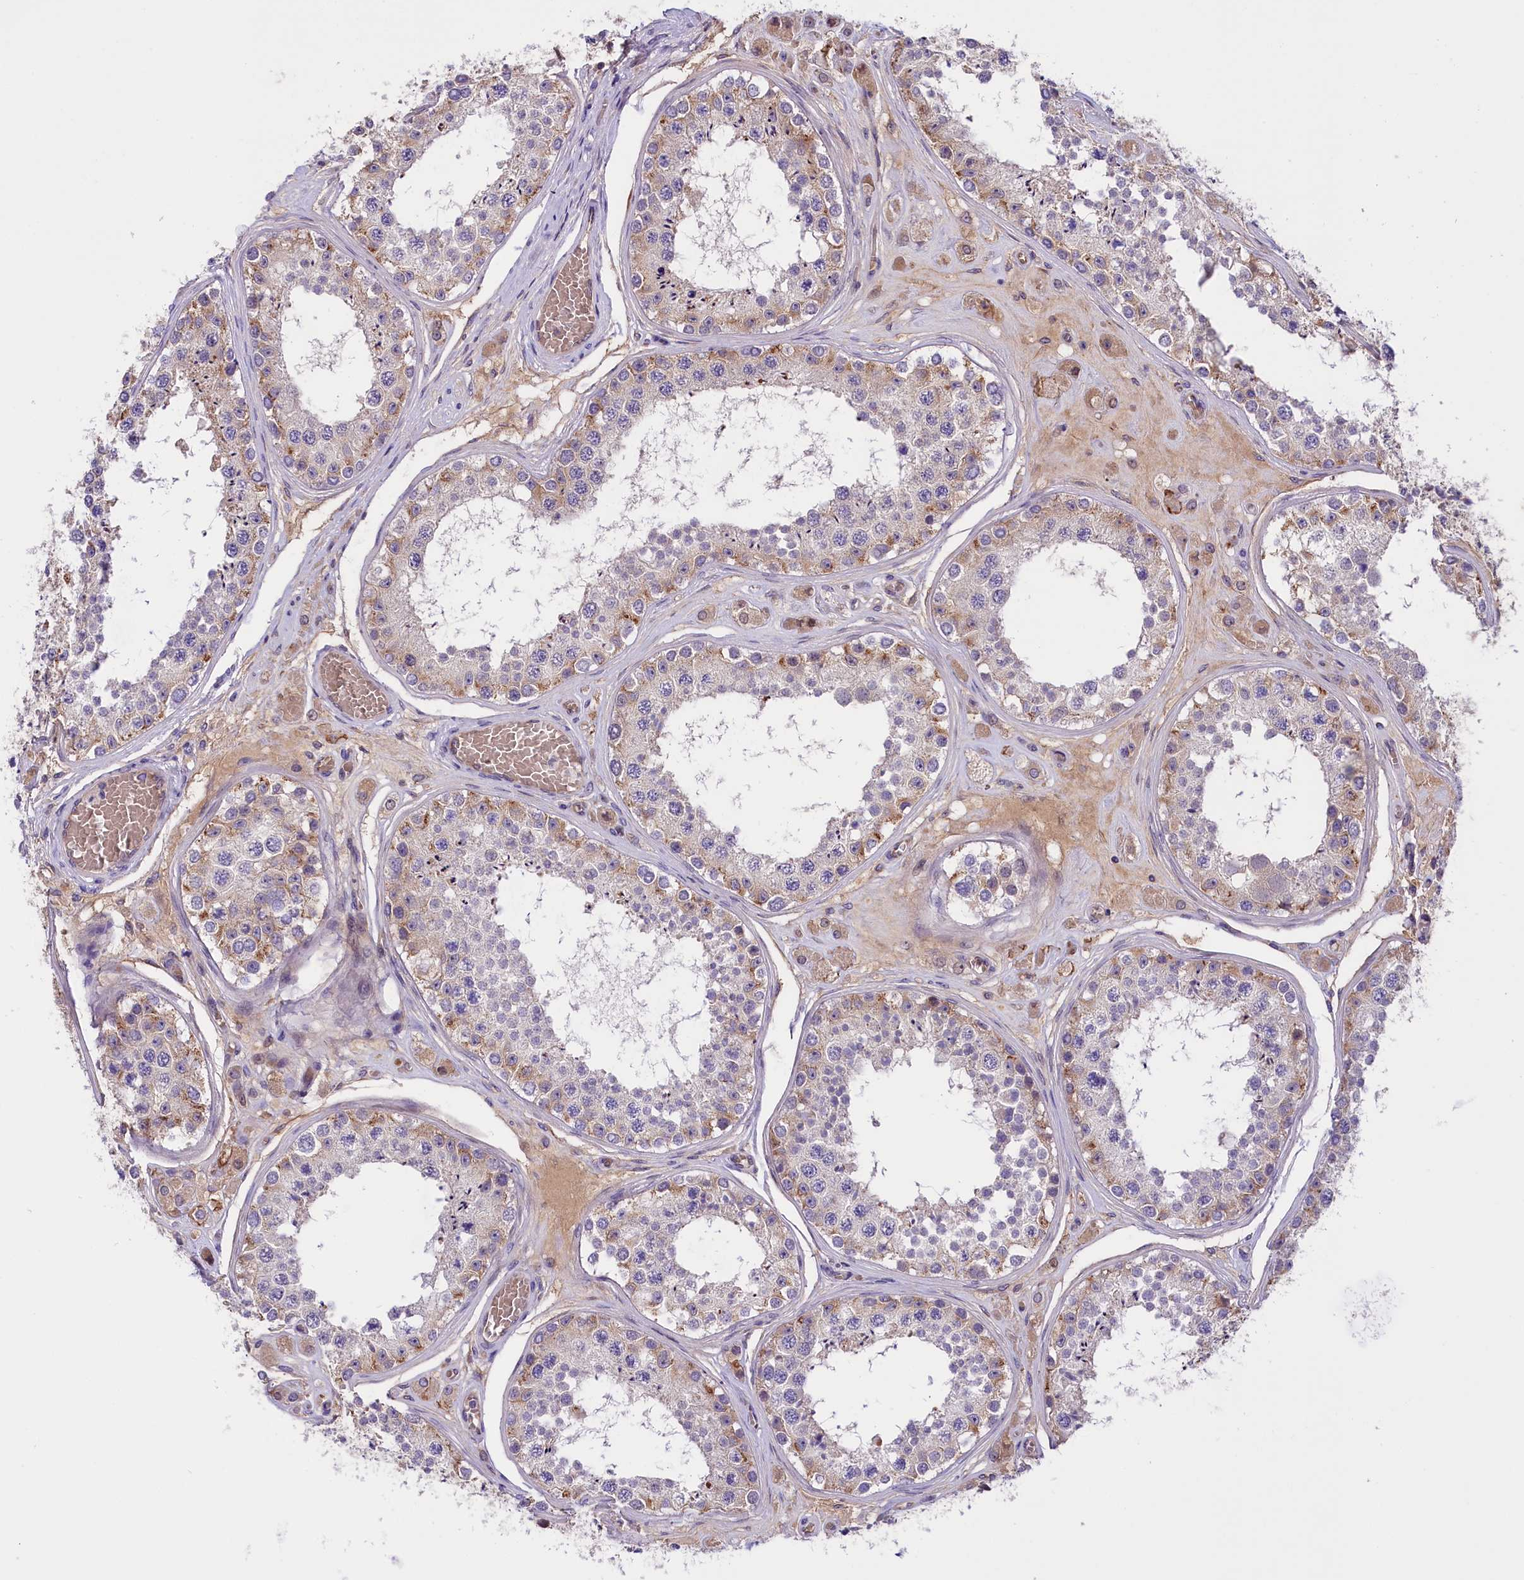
{"staining": {"intensity": "moderate", "quantity": "<25%", "location": "cytoplasmic/membranous"}, "tissue": "testis", "cell_type": "Cells in seminiferous ducts", "image_type": "normal", "snomed": [{"axis": "morphology", "description": "Normal tissue, NOS"}, {"axis": "topography", "description": "Testis"}], "caption": "Testis stained with immunohistochemistry (IHC) exhibits moderate cytoplasmic/membranous staining in approximately <25% of cells in seminiferous ducts. Using DAB (3,3'-diaminobenzidine) (brown) and hematoxylin (blue) stains, captured at high magnification using brightfield microscopy.", "gene": "CCDC32", "patient": {"sex": "male", "age": 25}}